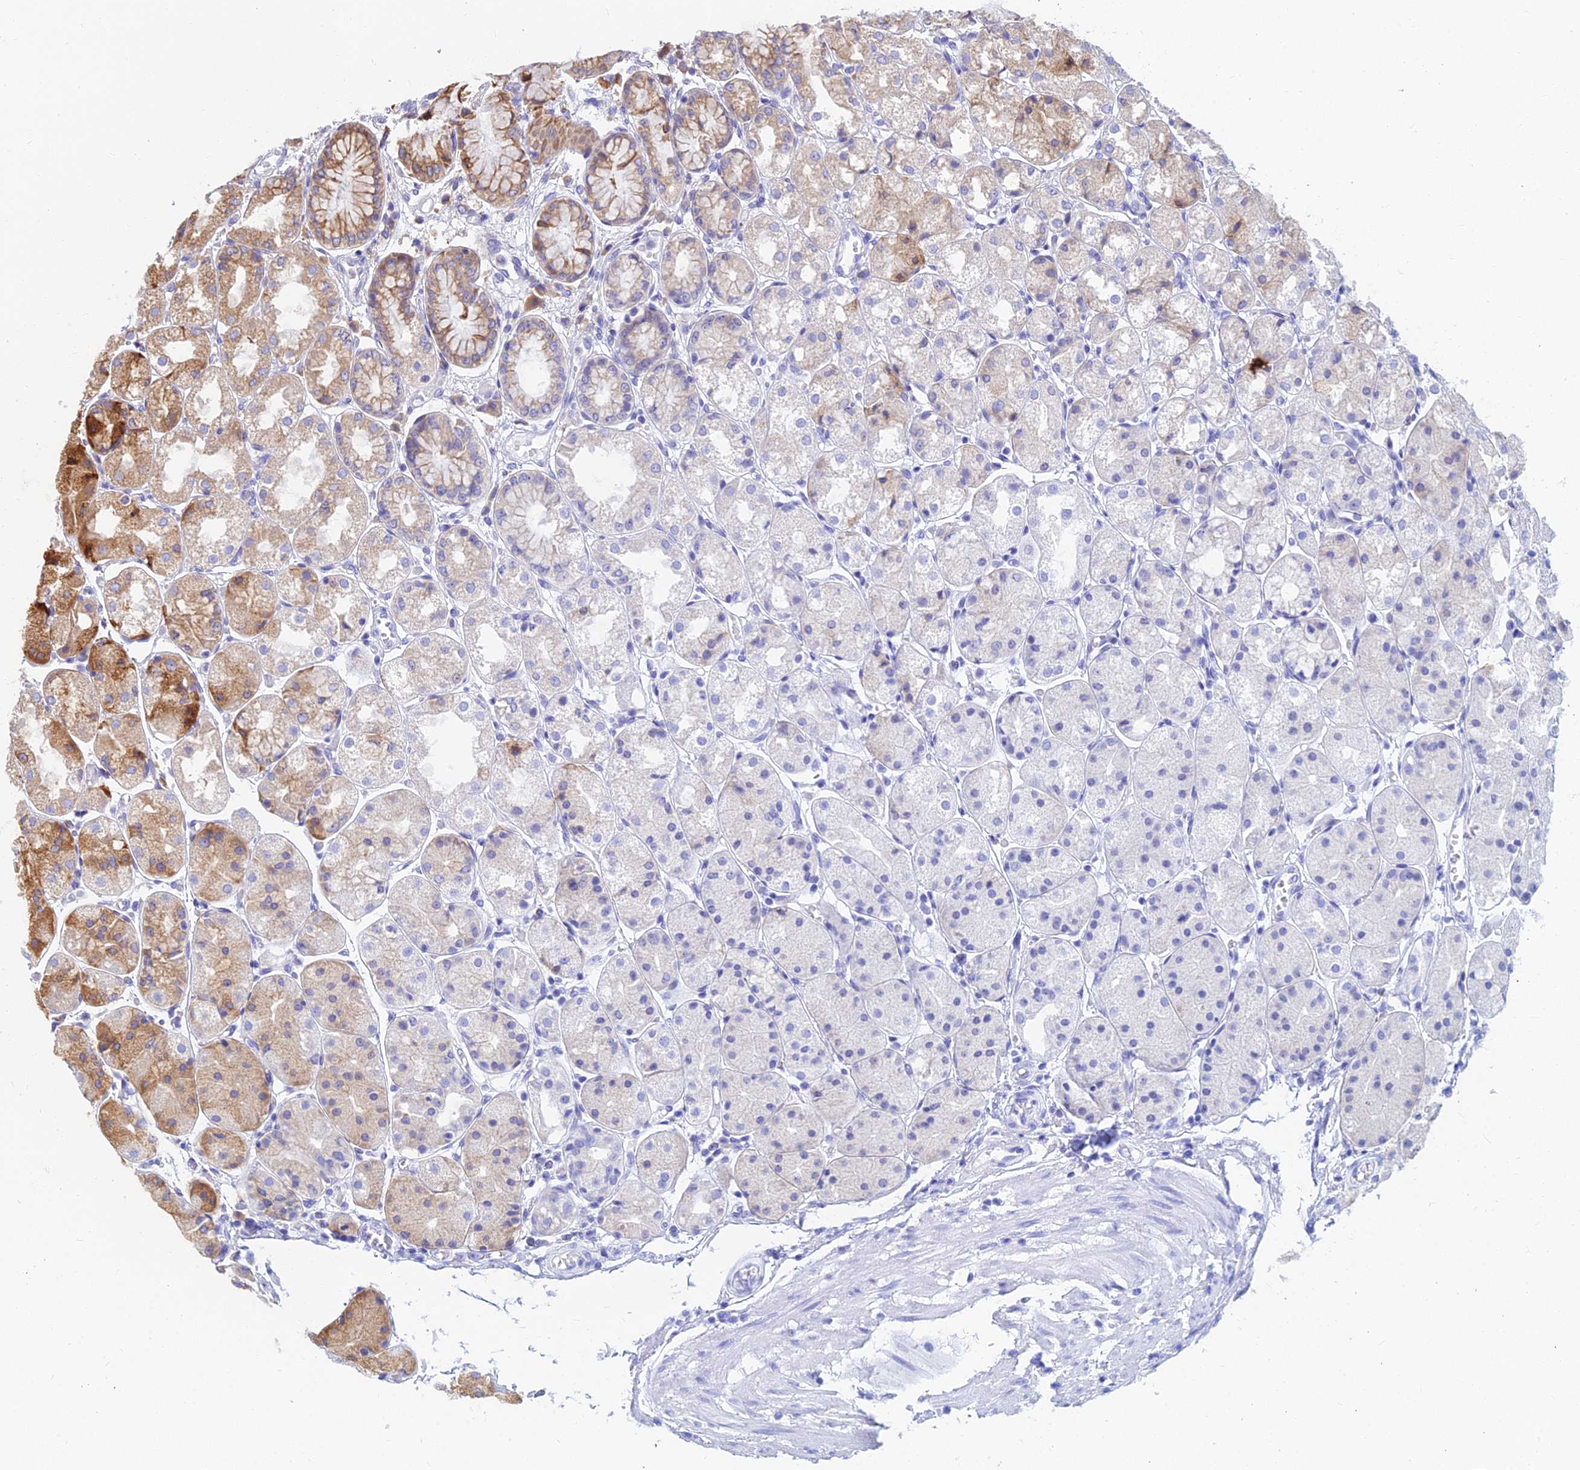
{"staining": {"intensity": "moderate", "quantity": "<25%", "location": "cytoplasmic/membranous"}, "tissue": "stomach", "cell_type": "Glandular cells", "image_type": "normal", "snomed": [{"axis": "morphology", "description": "Normal tissue, NOS"}, {"axis": "topography", "description": "Stomach, upper"}], "caption": "IHC (DAB (3,3'-diaminobenzidine)) staining of unremarkable stomach shows moderate cytoplasmic/membranous protein staining in about <25% of glandular cells.", "gene": "CCT6A", "patient": {"sex": "male", "age": 72}}